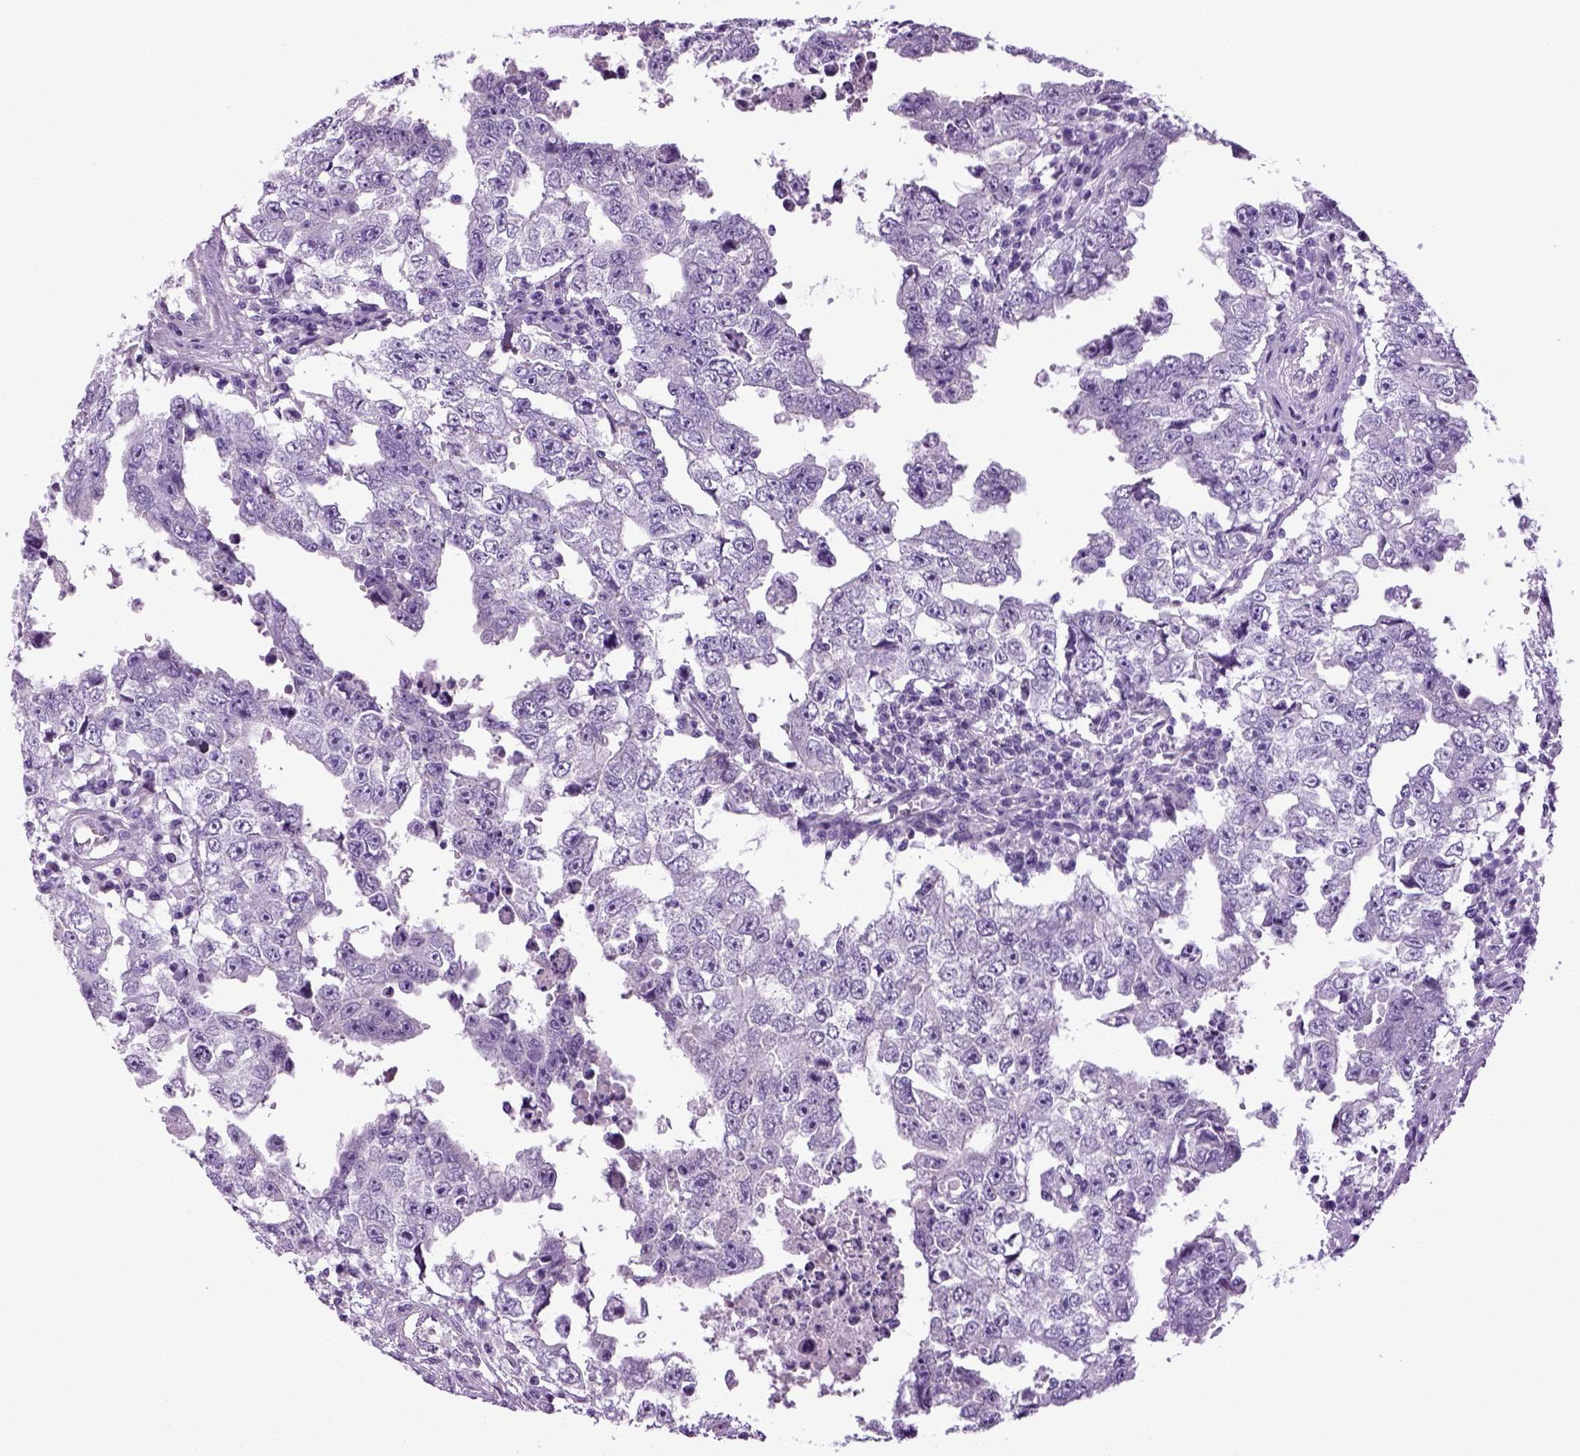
{"staining": {"intensity": "negative", "quantity": "none", "location": "none"}, "tissue": "testis cancer", "cell_type": "Tumor cells", "image_type": "cancer", "snomed": [{"axis": "morphology", "description": "Carcinoma, Embryonal, NOS"}, {"axis": "topography", "description": "Testis"}], "caption": "A photomicrograph of human testis embryonal carcinoma is negative for staining in tumor cells.", "gene": "HMCN2", "patient": {"sex": "male", "age": 36}}